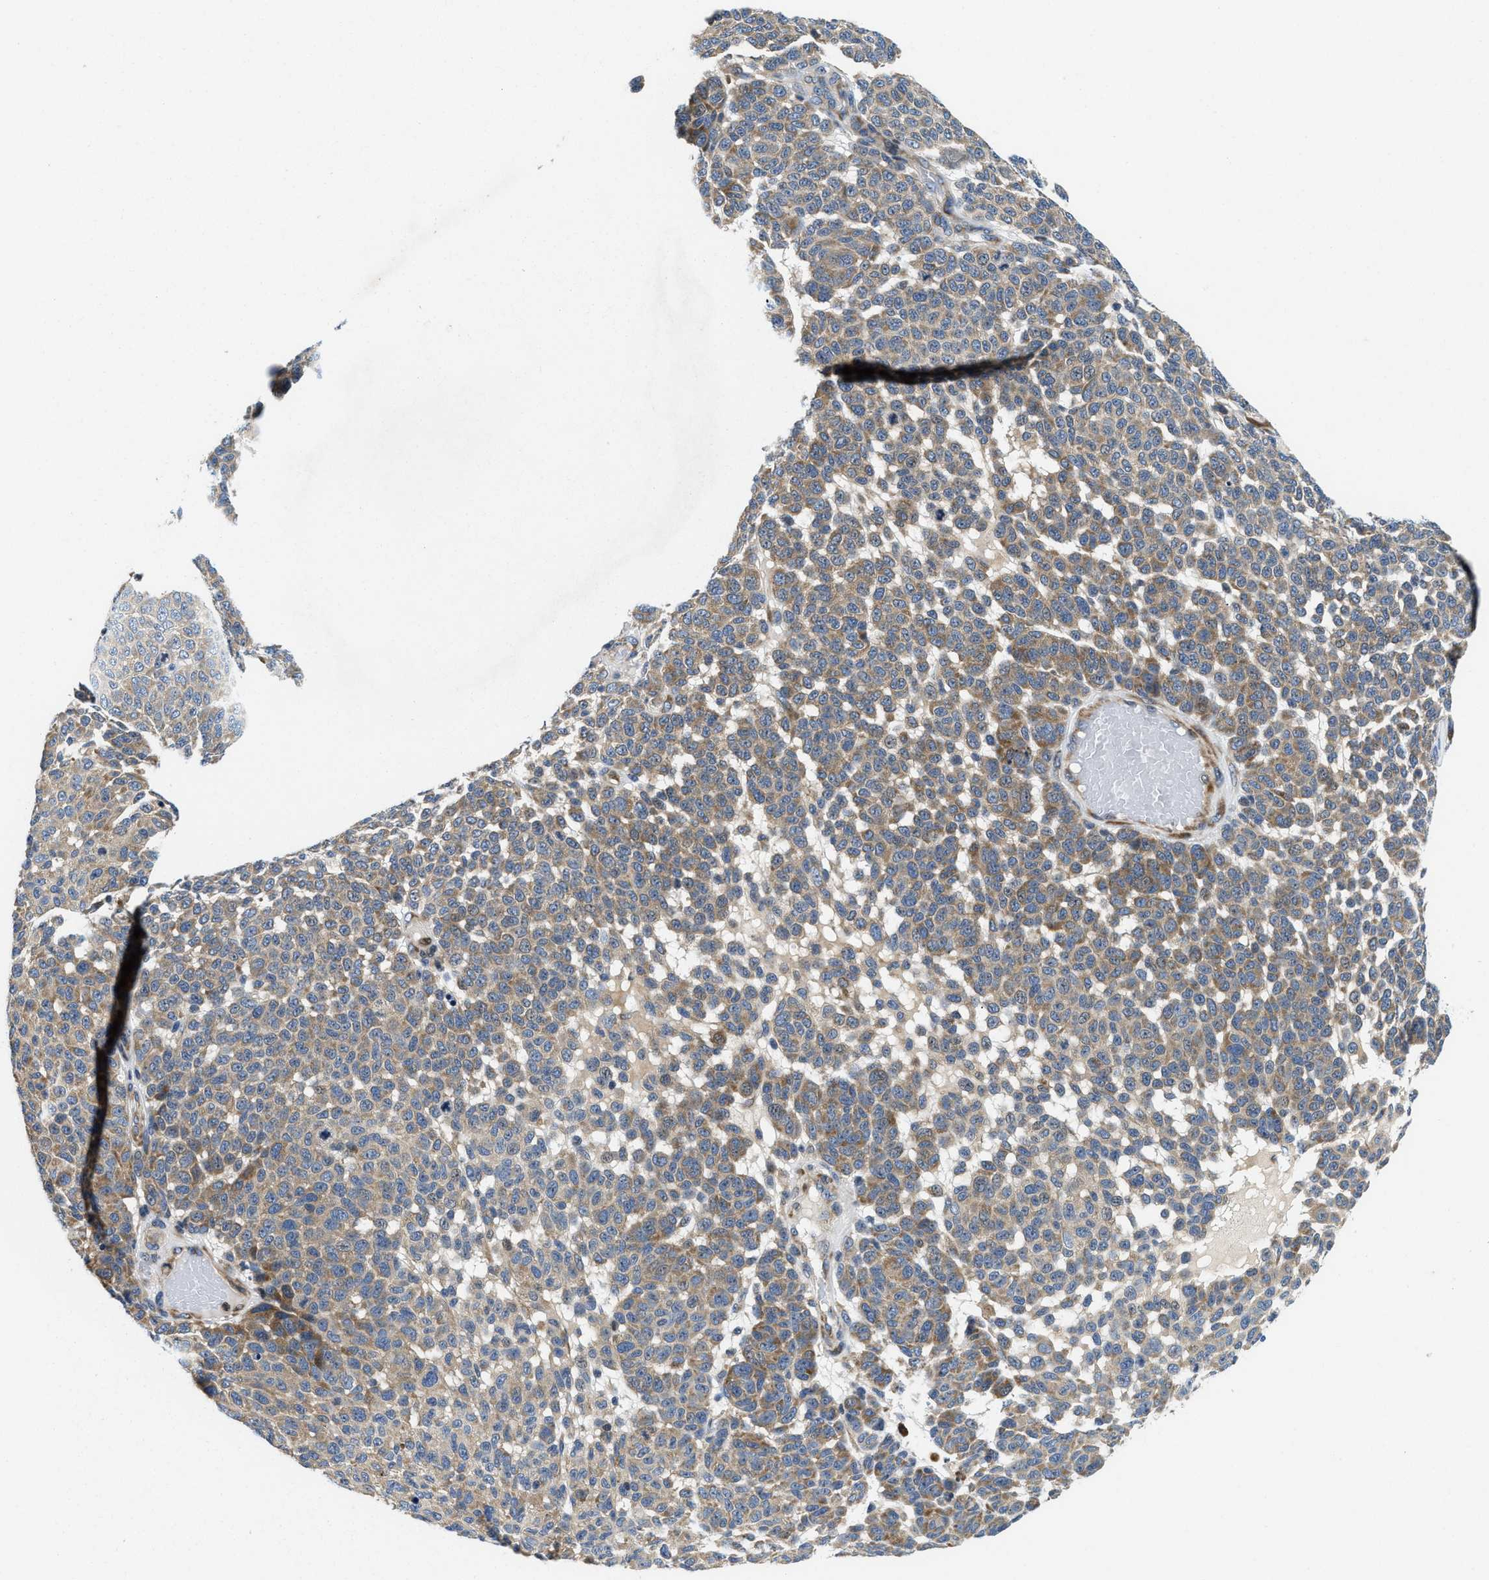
{"staining": {"intensity": "moderate", "quantity": "25%-75%", "location": "cytoplasmic/membranous"}, "tissue": "melanoma", "cell_type": "Tumor cells", "image_type": "cancer", "snomed": [{"axis": "morphology", "description": "Malignant melanoma, NOS"}, {"axis": "topography", "description": "Skin"}], "caption": "The histopathology image demonstrates immunohistochemical staining of melanoma. There is moderate cytoplasmic/membranous positivity is present in approximately 25%-75% of tumor cells. (DAB (3,3'-diaminobenzidine) = brown stain, brightfield microscopy at high magnification).", "gene": "IKBKE", "patient": {"sex": "male", "age": 59}}